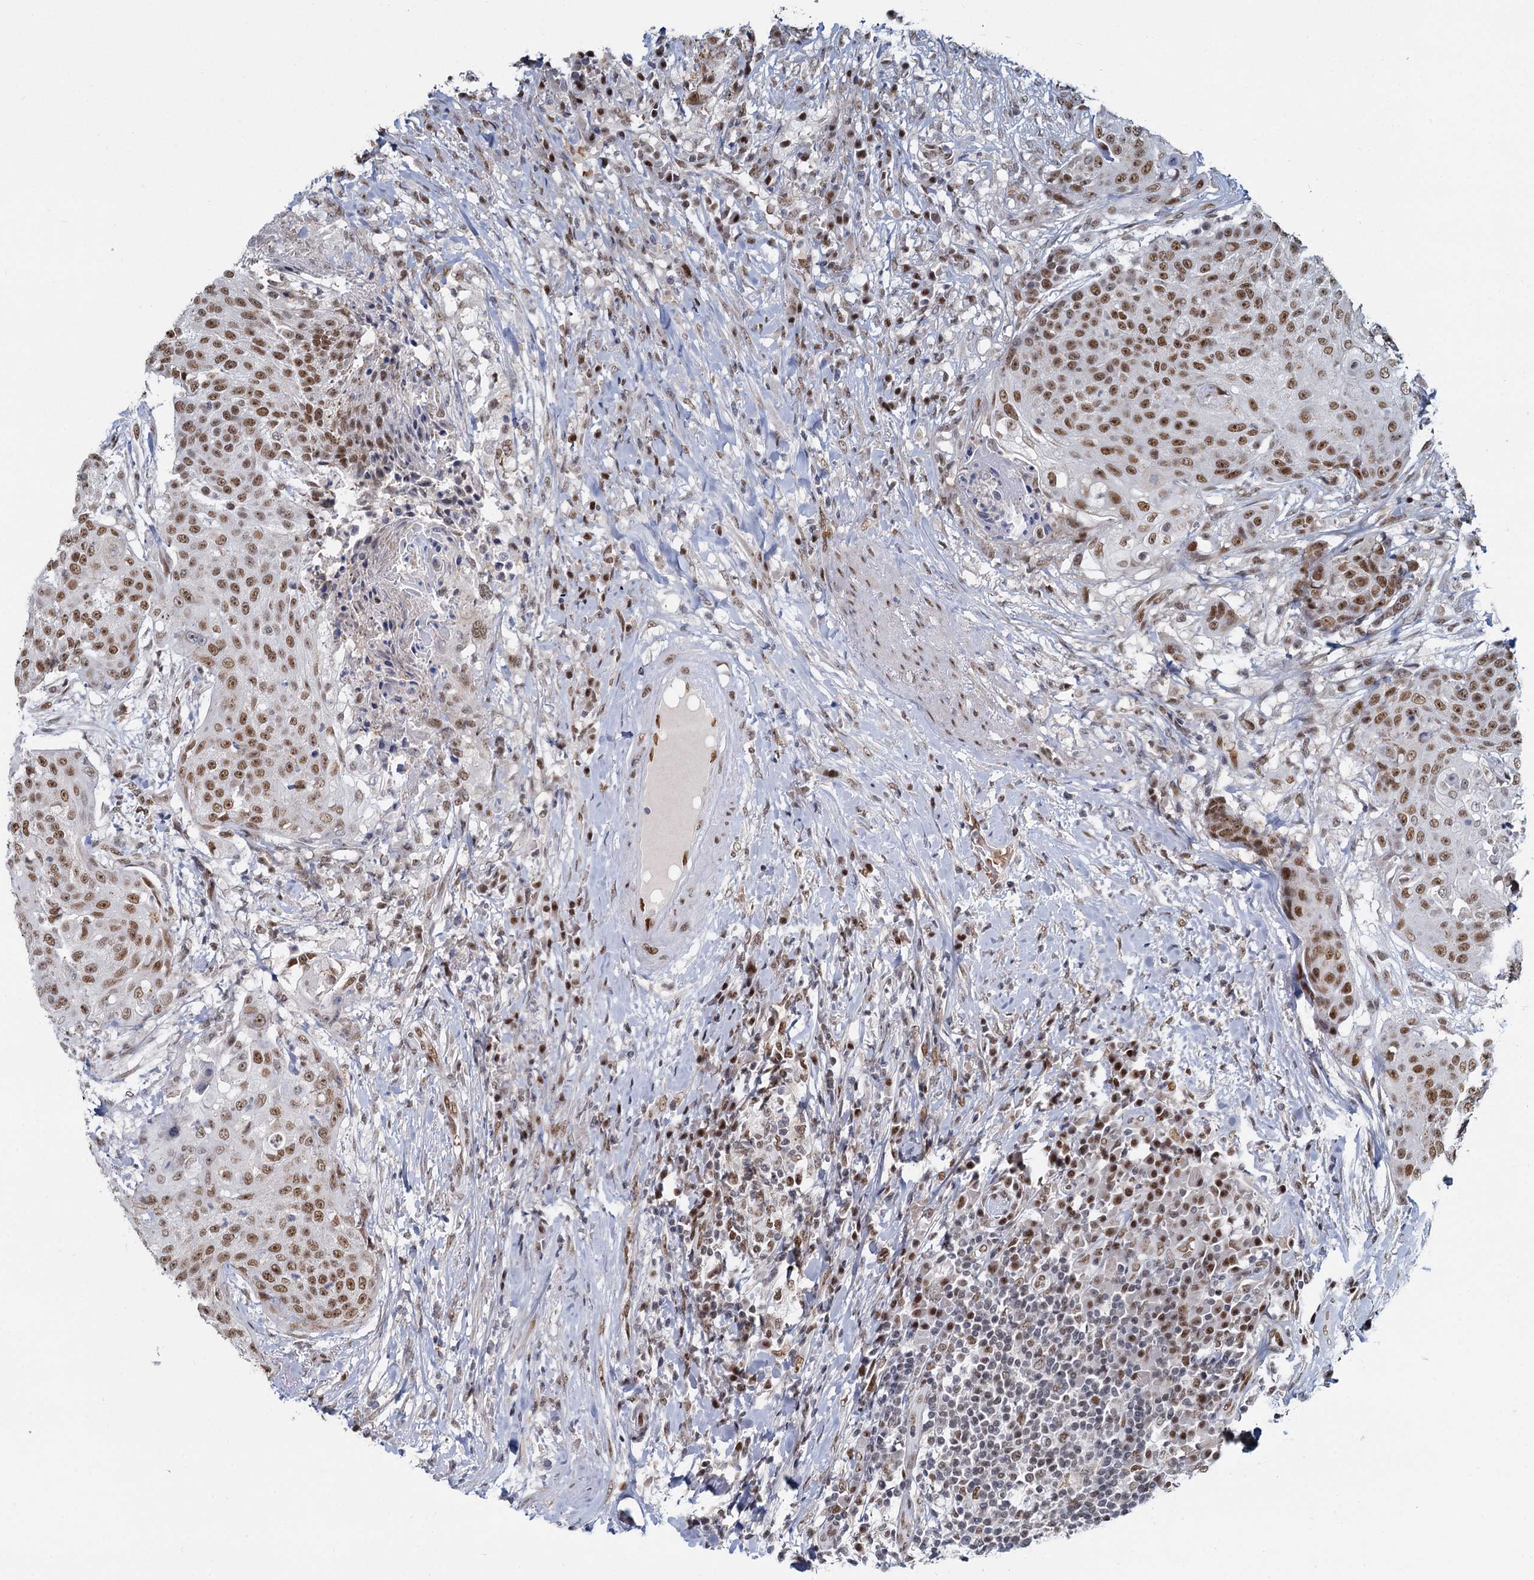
{"staining": {"intensity": "moderate", "quantity": ">75%", "location": "nuclear"}, "tissue": "urothelial cancer", "cell_type": "Tumor cells", "image_type": "cancer", "snomed": [{"axis": "morphology", "description": "Urothelial carcinoma, High grade"}, {"axis": "topography", "description": "Urinary bladder"}], "caption": "IHC photomicrograph of neoplastic tissue: human urothelial cancer stained using immunohistochemistry reveals medium levels of moderate protein expression localized specifically in the nuclear of tumor cells, appearing as a nuclear brown color.", "gene": "RPRD1A", "patient": {"sex": "female", "age": 63}}